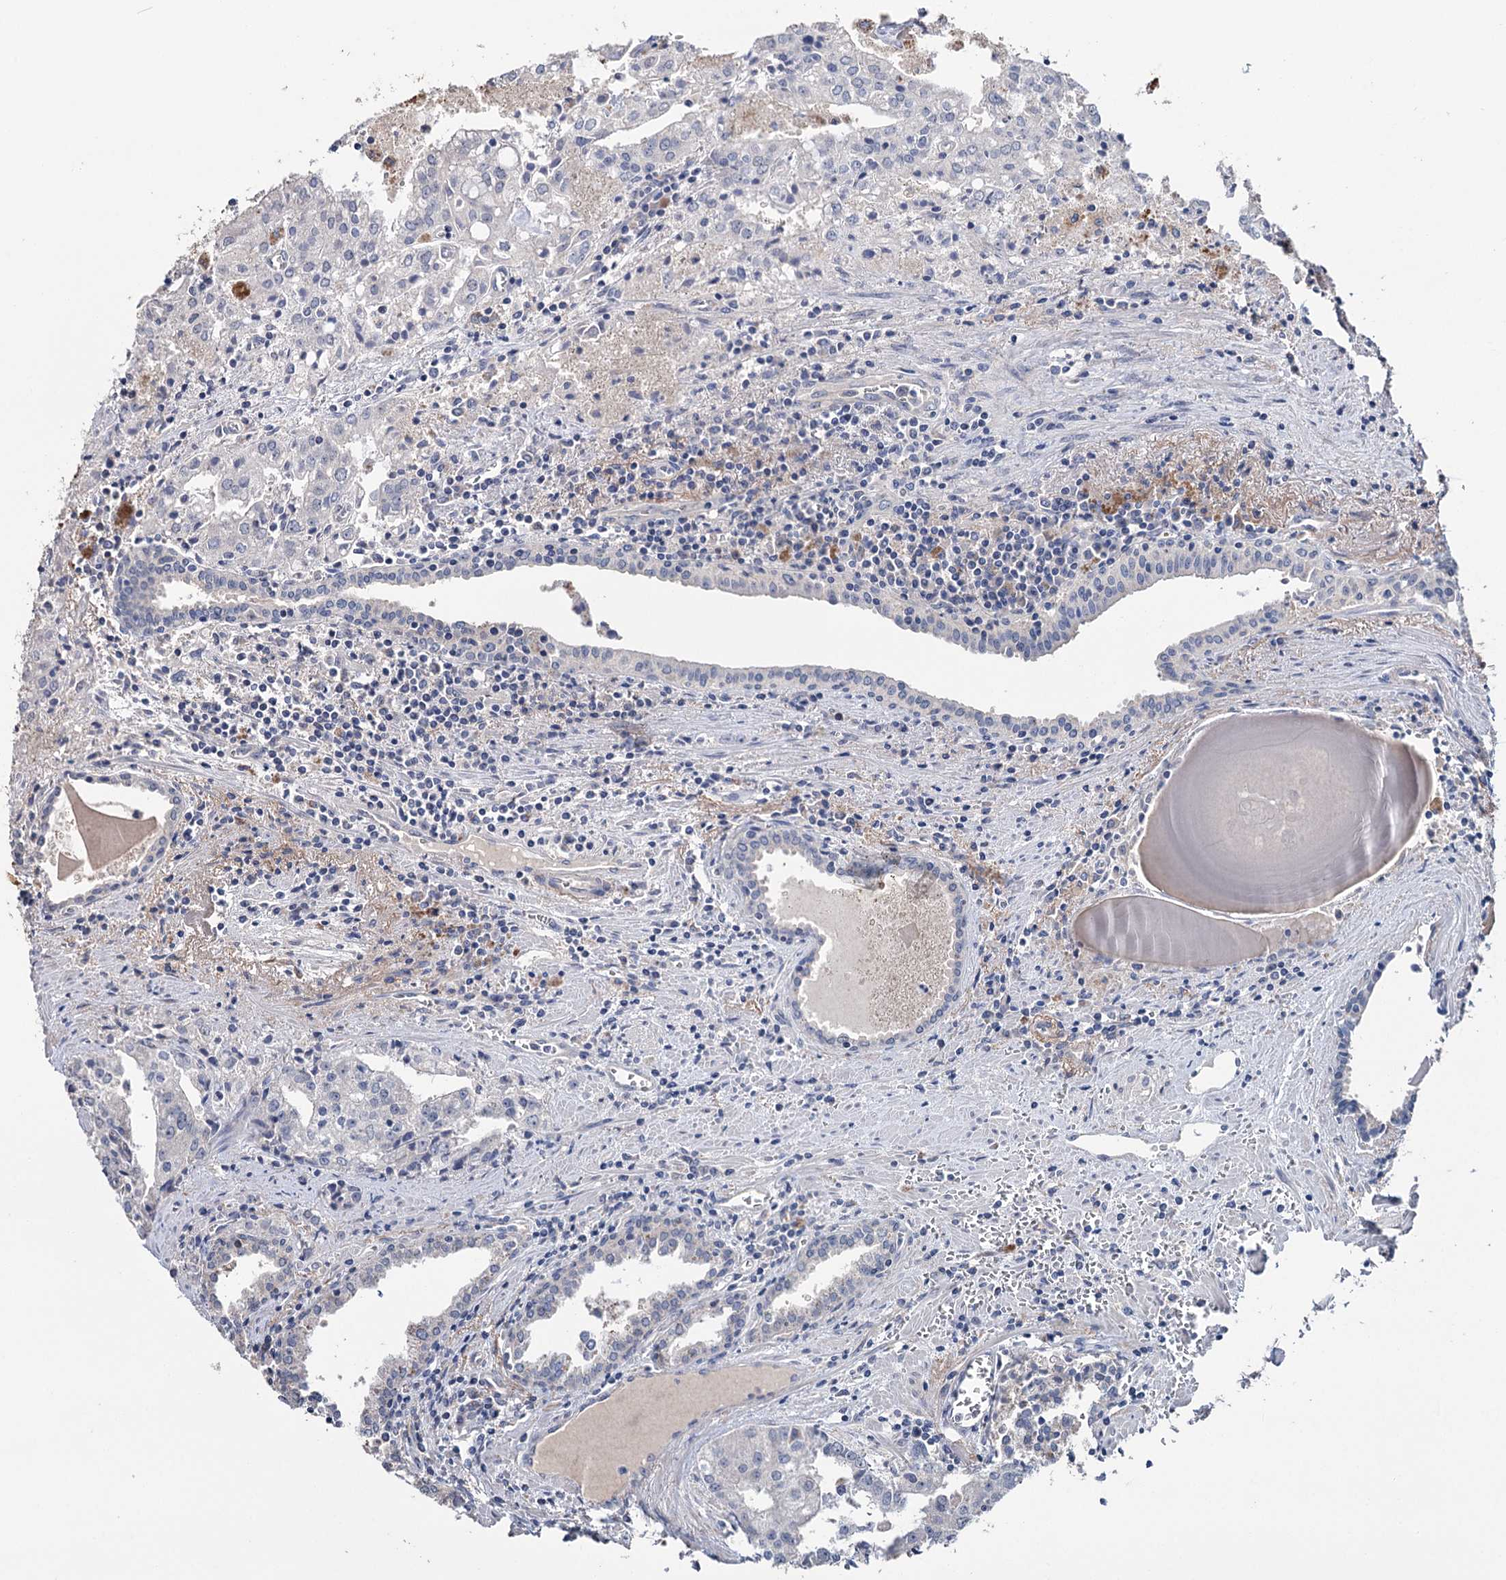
{"staining": {"intensity": "negative", "quantity": "none", "location": "none"}, "tissue": "prostate cancer", "cell_type": "Tumor cells", "image_type": "cancer", "snomed": [{"axis": "morphology", "description": "Adenocarcinoma, High grade"}, {"axis": "topography", "description": "Prostate"}], "caption": "Immunohistochemistry of human high-grade adenocarcinoma (prostate) exhibits no expression in tumor cells.", "gene": "EPB41L5", "patient": {"sex": "male", "age": 68}}